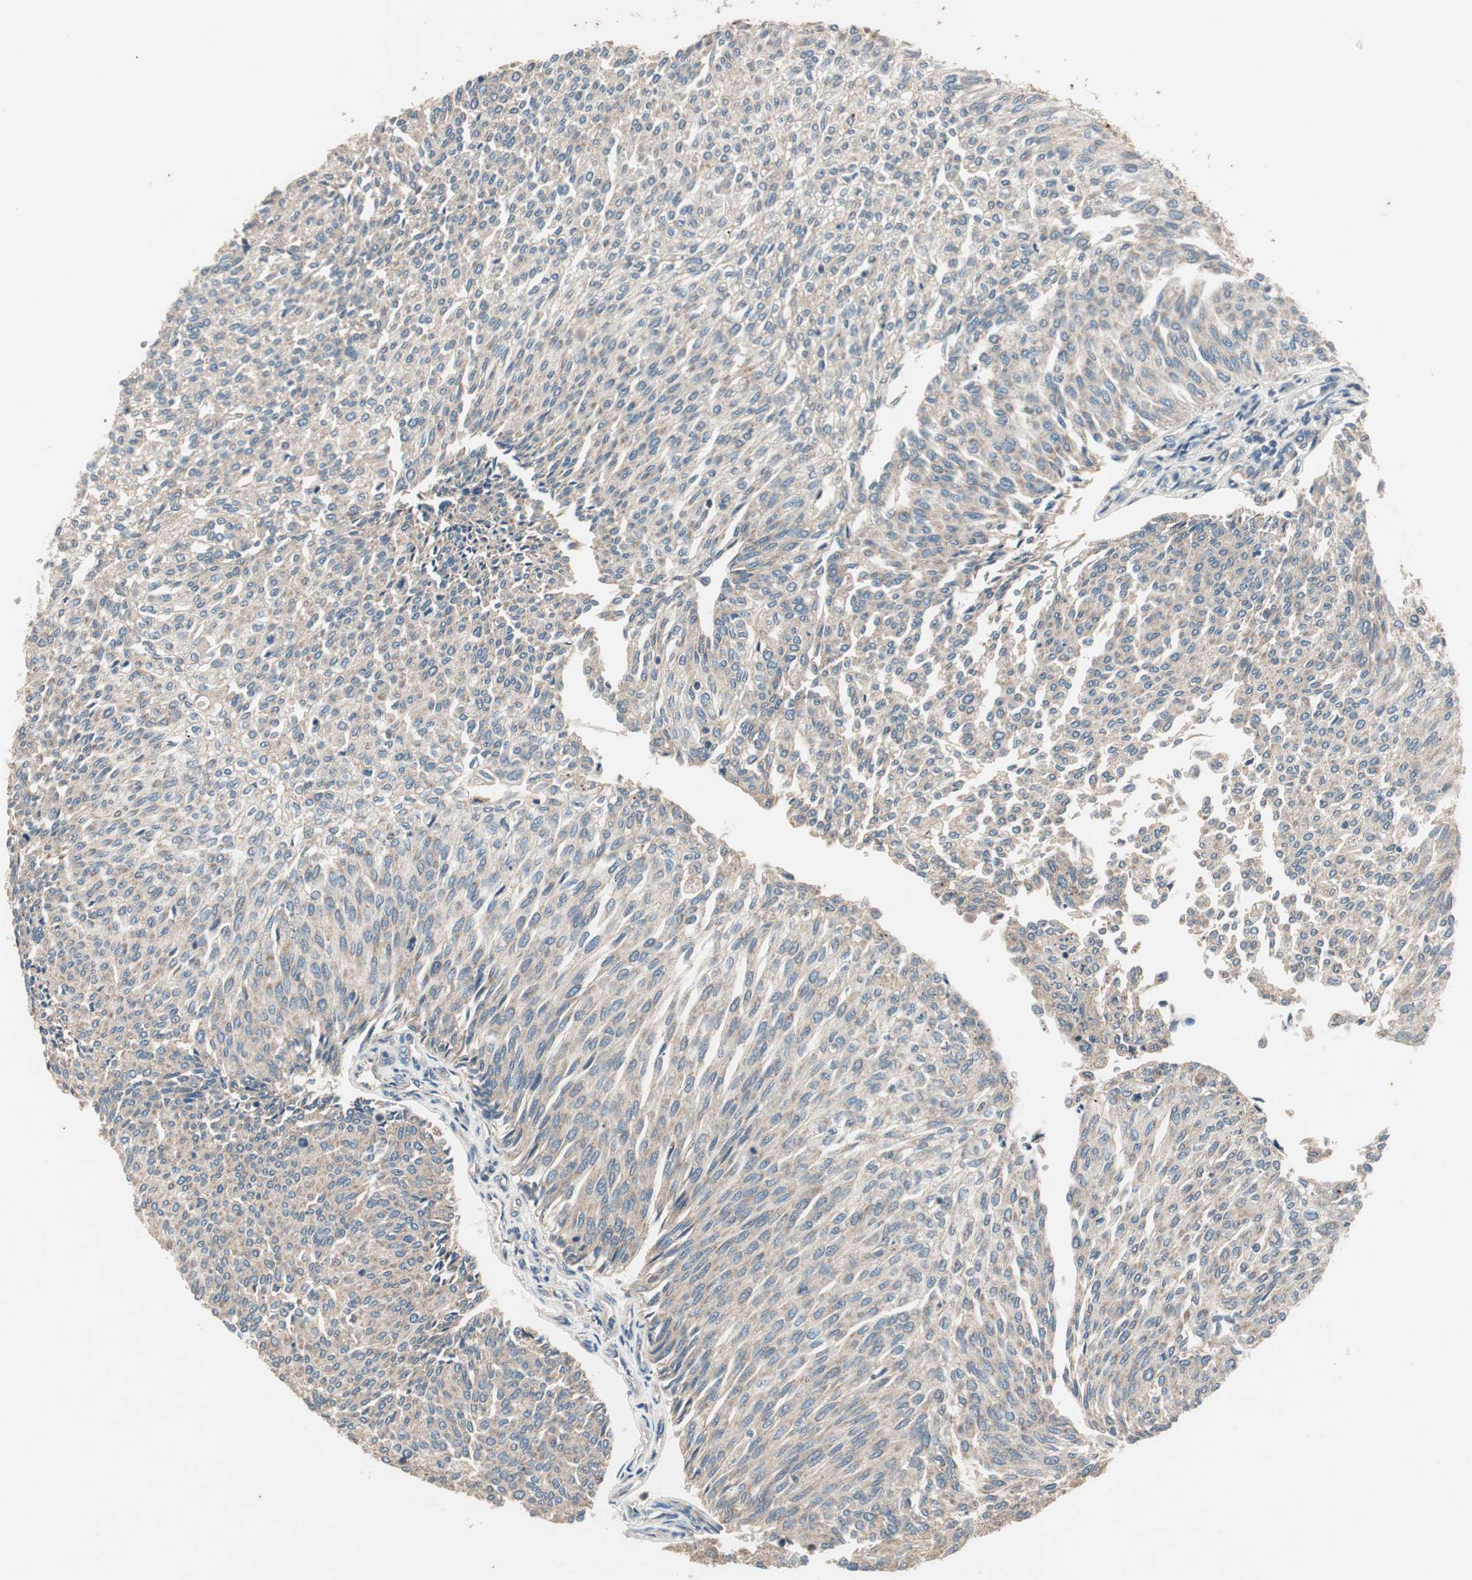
{"staining": {"intensity": "weak", "quantity": ">75%", "location": "cytoplasmic/membranous"}, "tissue": "urothelial cancer", "cell_type": "Tumor cells", "image_type": "cancer", "snomed": [{"axis": "morphology", "description": "Urothelial carcinoma, Low grade"}, {"axis": "topography", "description": "Urinary bladder"}], "caption": "Human urothelial cancer stained with a protein marker shows weak staining in tumor cells.", "gene": "HPN", "patient": {"sex": "female", "age": 79}}